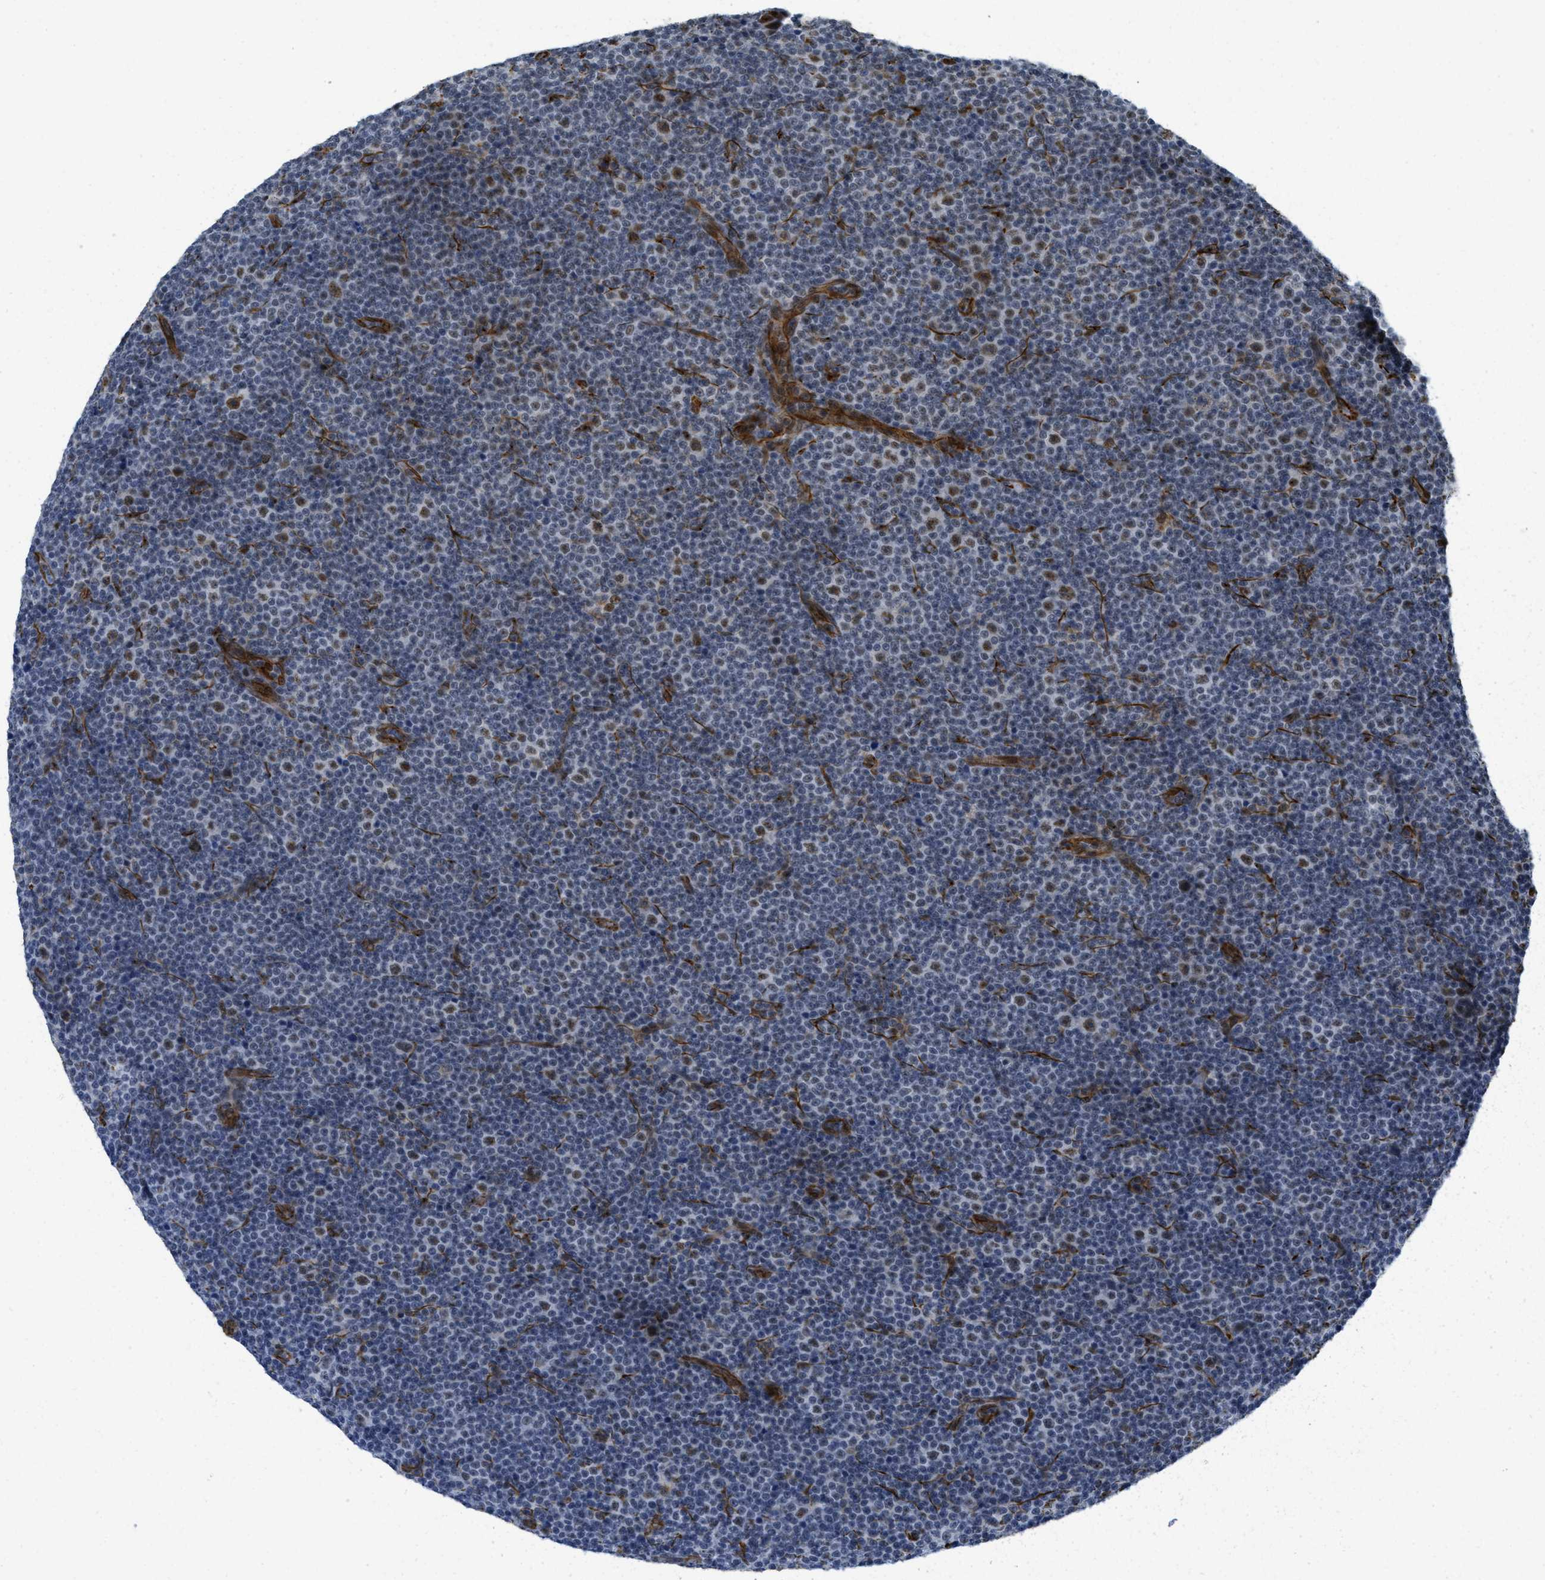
{"staining": {"intensity": "moderate", "quantity": "25%-75%", "location": "nuclear"}, "tissue": "lymphoma", "cell_type": "Tumor cells", "image_type": "cancer", "snomed": [{"axis": "morphology", "description": "Malignant lymphoma, non-Hodgkin's type, Low grade"}, {"axis": "topography", "description": "Lymph node"}], "caption": "Immunohistochemistry (IHC) staining of malignant lymphoma, non-Hodgkin's type (low-grade), which reveals medium levels of moderate nuclear expression in about 25%-75% of tumor cells indicating moderate nuclear protein expression. The staining was performed using DAB (brown) for protein detection and nuclei were counterstained in hematoxylin (blue).", "gene": "LRRC8B", "patient": {"sex": "female", "age": 67}}